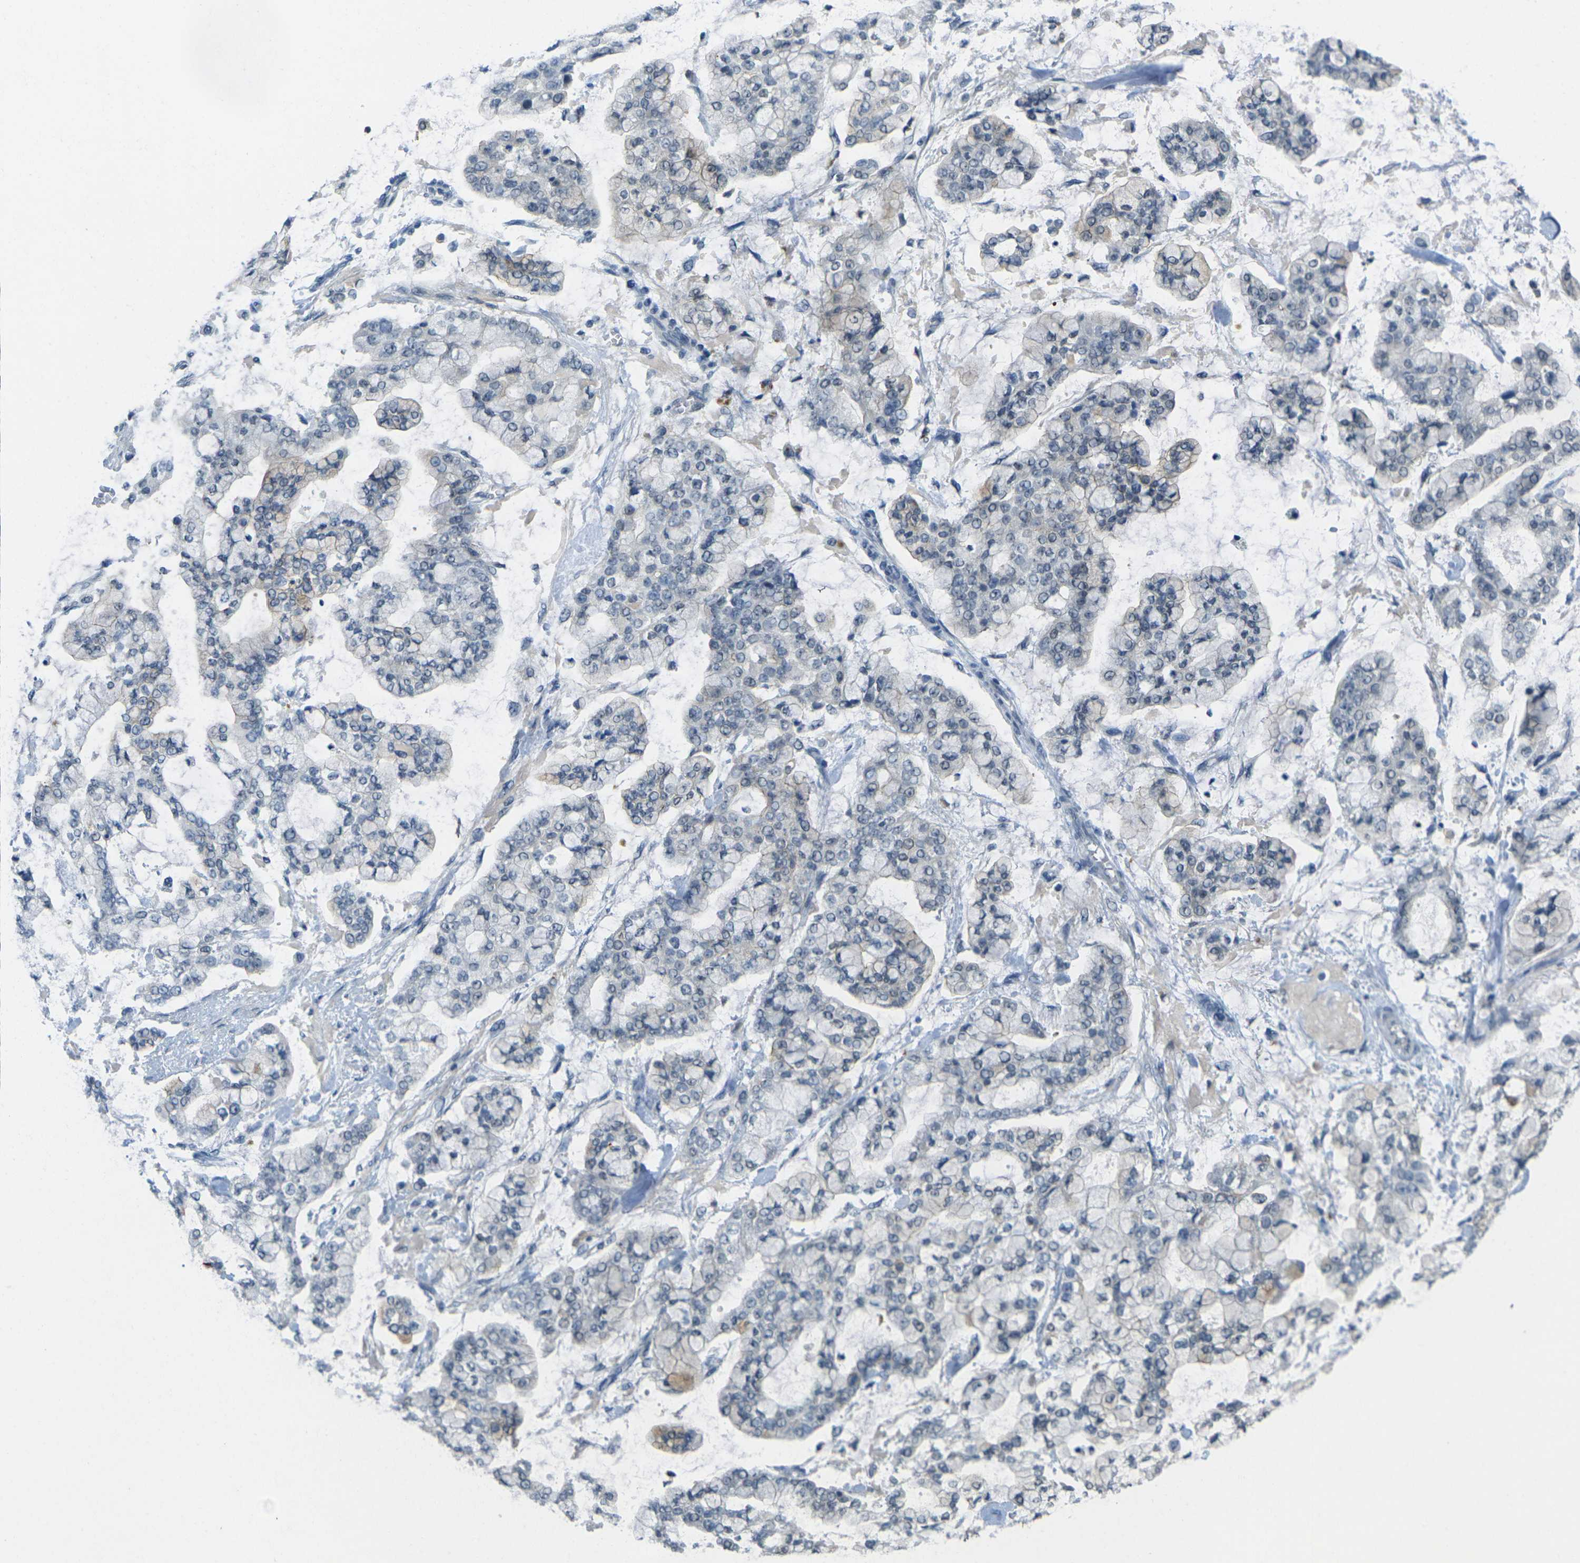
{"staining": {"intensity": "weak", "quantity": "<25%", "location": "cytoplasmic/membranous"}, "tissue": "stomach cancer", "cell_type": "Tumor cells", "image_type": "cancer", "snomed": [{"axis": "morphology", "description": "Normal tissue, NOS"}, {"axis": "morphology", "description": "Adenocarcinoma, NOS"}, {"axis": "topography", "description": "Stomach, upper"}, {"axis": "topography", "description": "Stomach"}], "caption": "Image shows no protein positivity in tumor cells of stomach adenocarcinoma tissue. (DAB (3,3'-diaminobenzidine) immunohistochemistry (IHC) with hematoxylin counter stain).", "gene": "SPTBN2", "patient": {"sex": "male", "age": 76}}